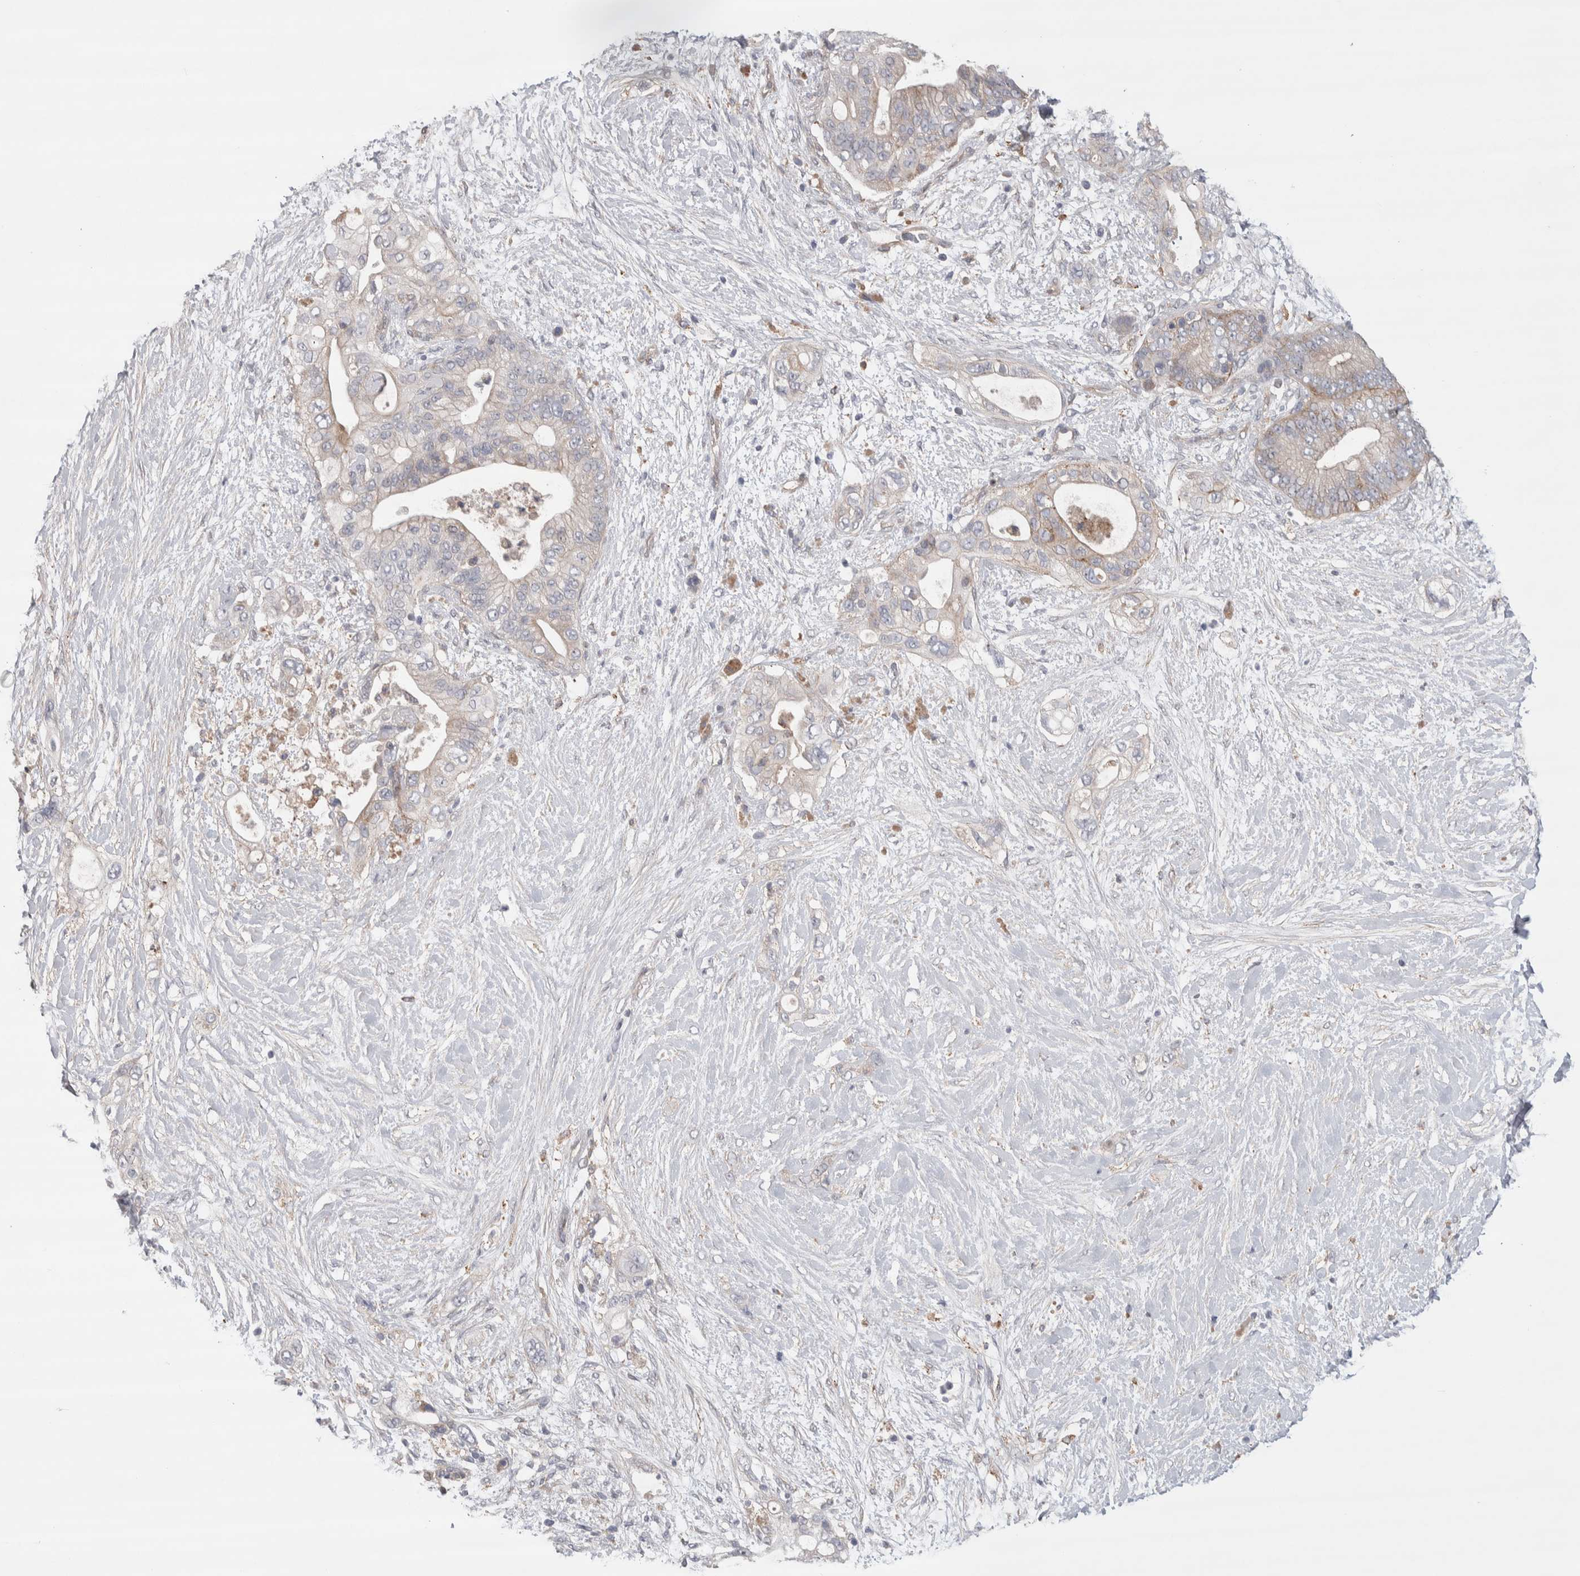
{"staining": {"intensity": "weak", "quantity": "<25%", "location": "cytoplasmic/membranous"}, "tissue": "pancreatic cancer", "cell_type": "Tumor cells", "image_type": "cancer", "snomed": [{"axis": "morphology", "description": "Adenocarcinoma, NOS"}, {"axis": "topography", "description": "Pancreas"}], "caption": "The micrograph displays no staining of tumor cells in pancreatic cancer (adenocarcinoma).", "gene": "GCNA", "patient": {"sex": "male", "age": 53}}